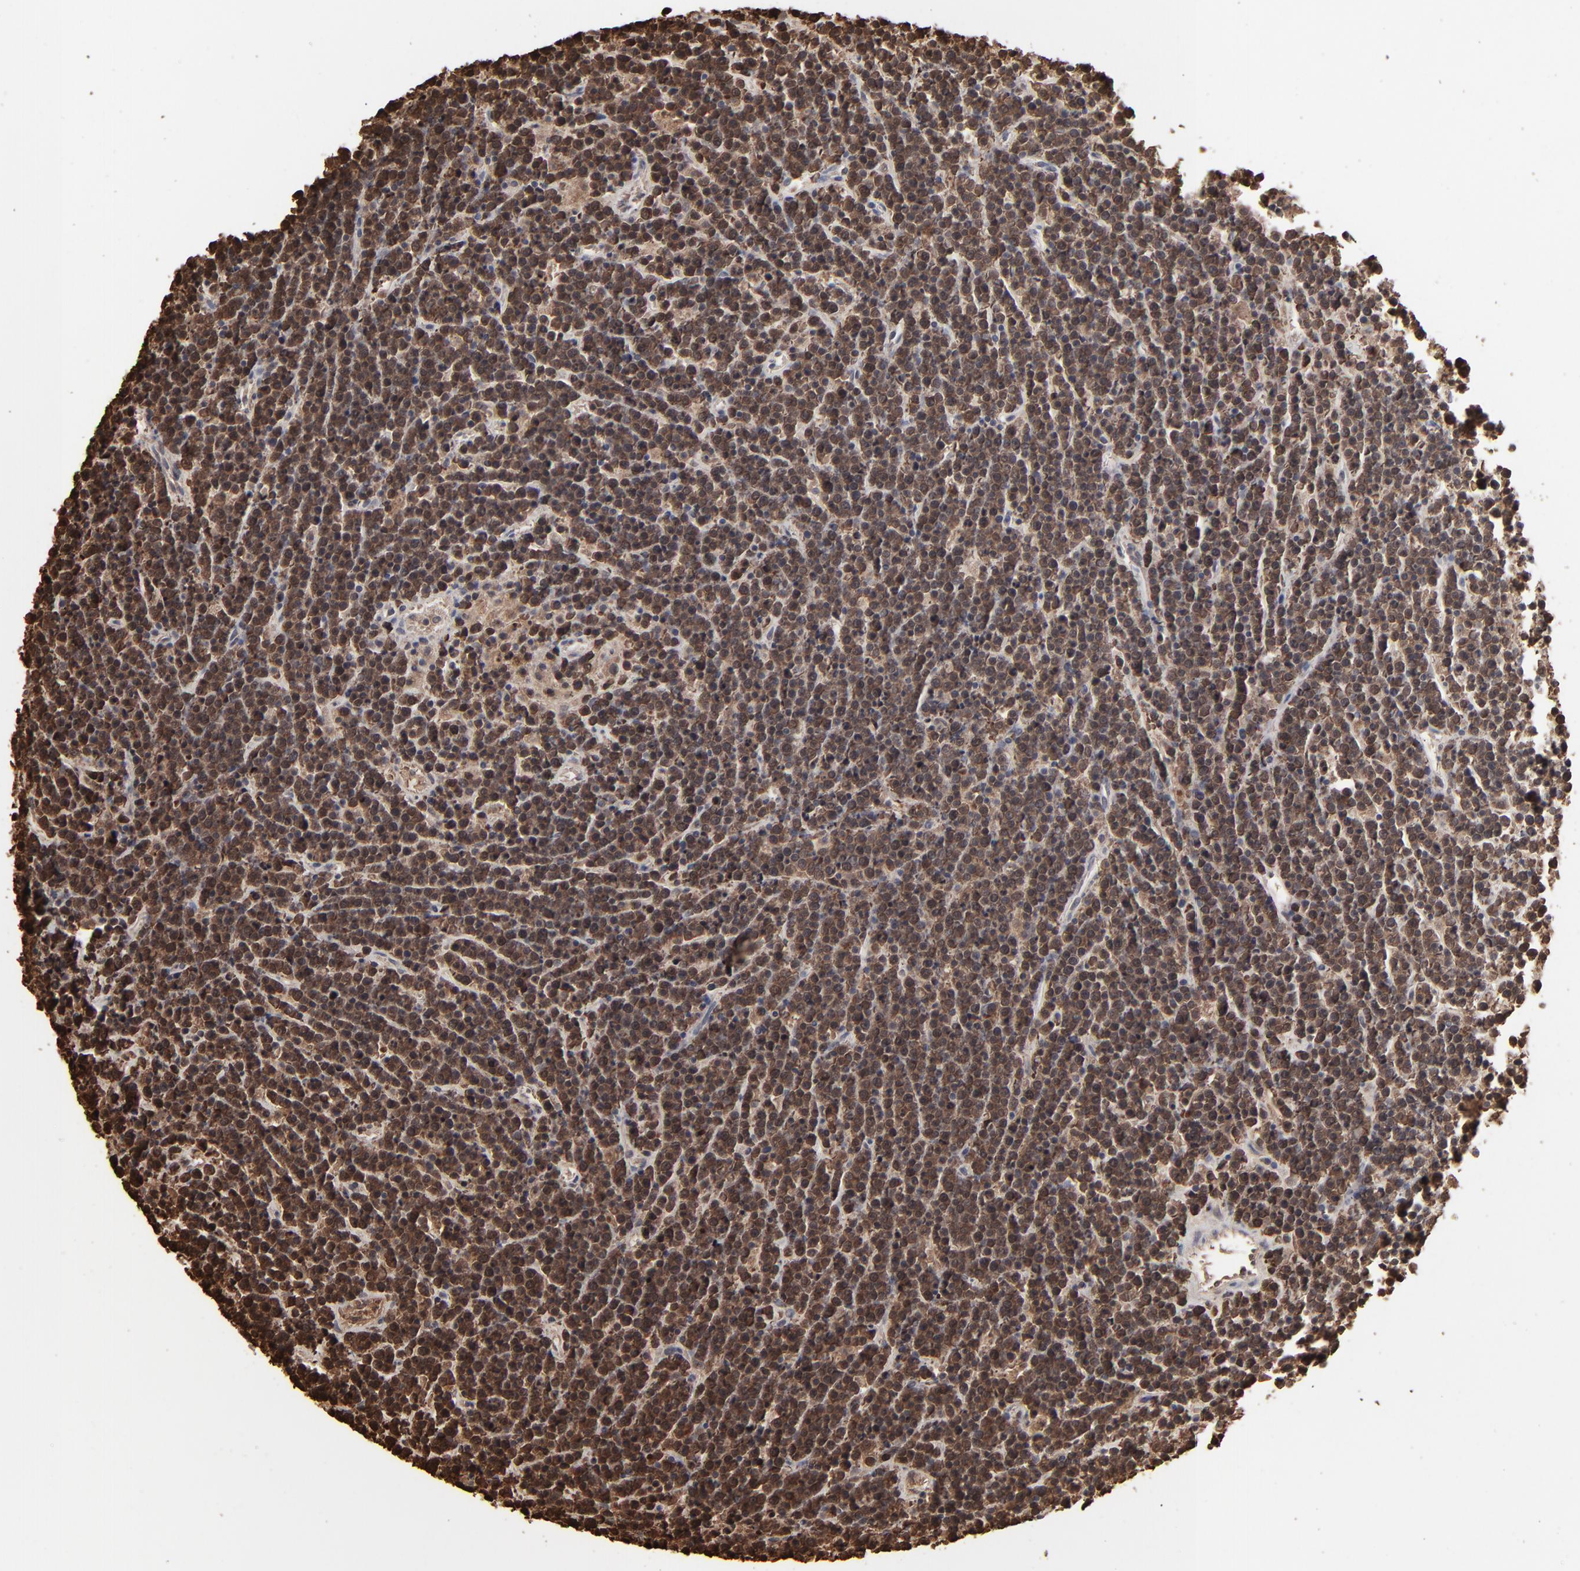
{"staining": {"intensity": "strong", "quantity": ">75%", "location": "cytoplasmic/membranous"}, "tissue": "lymphoma", "cell_type": "Tumor cells", "image_type": "cancer", "snomed": [{"axis": "morphology", "description": "Malignant lymphoma, non-Hodgkin's type, High grade"}, {"axis": "topography", "description": "Ovary"}], "caption": "This micrograph exhibits immunohistochemistry staining of lymphoma, with high strong cytoplasmic/membranous staining in about >75% of tumor cells.", "gene": "NME1-NME2", "patient": {"sex": "female", "age": 56}}